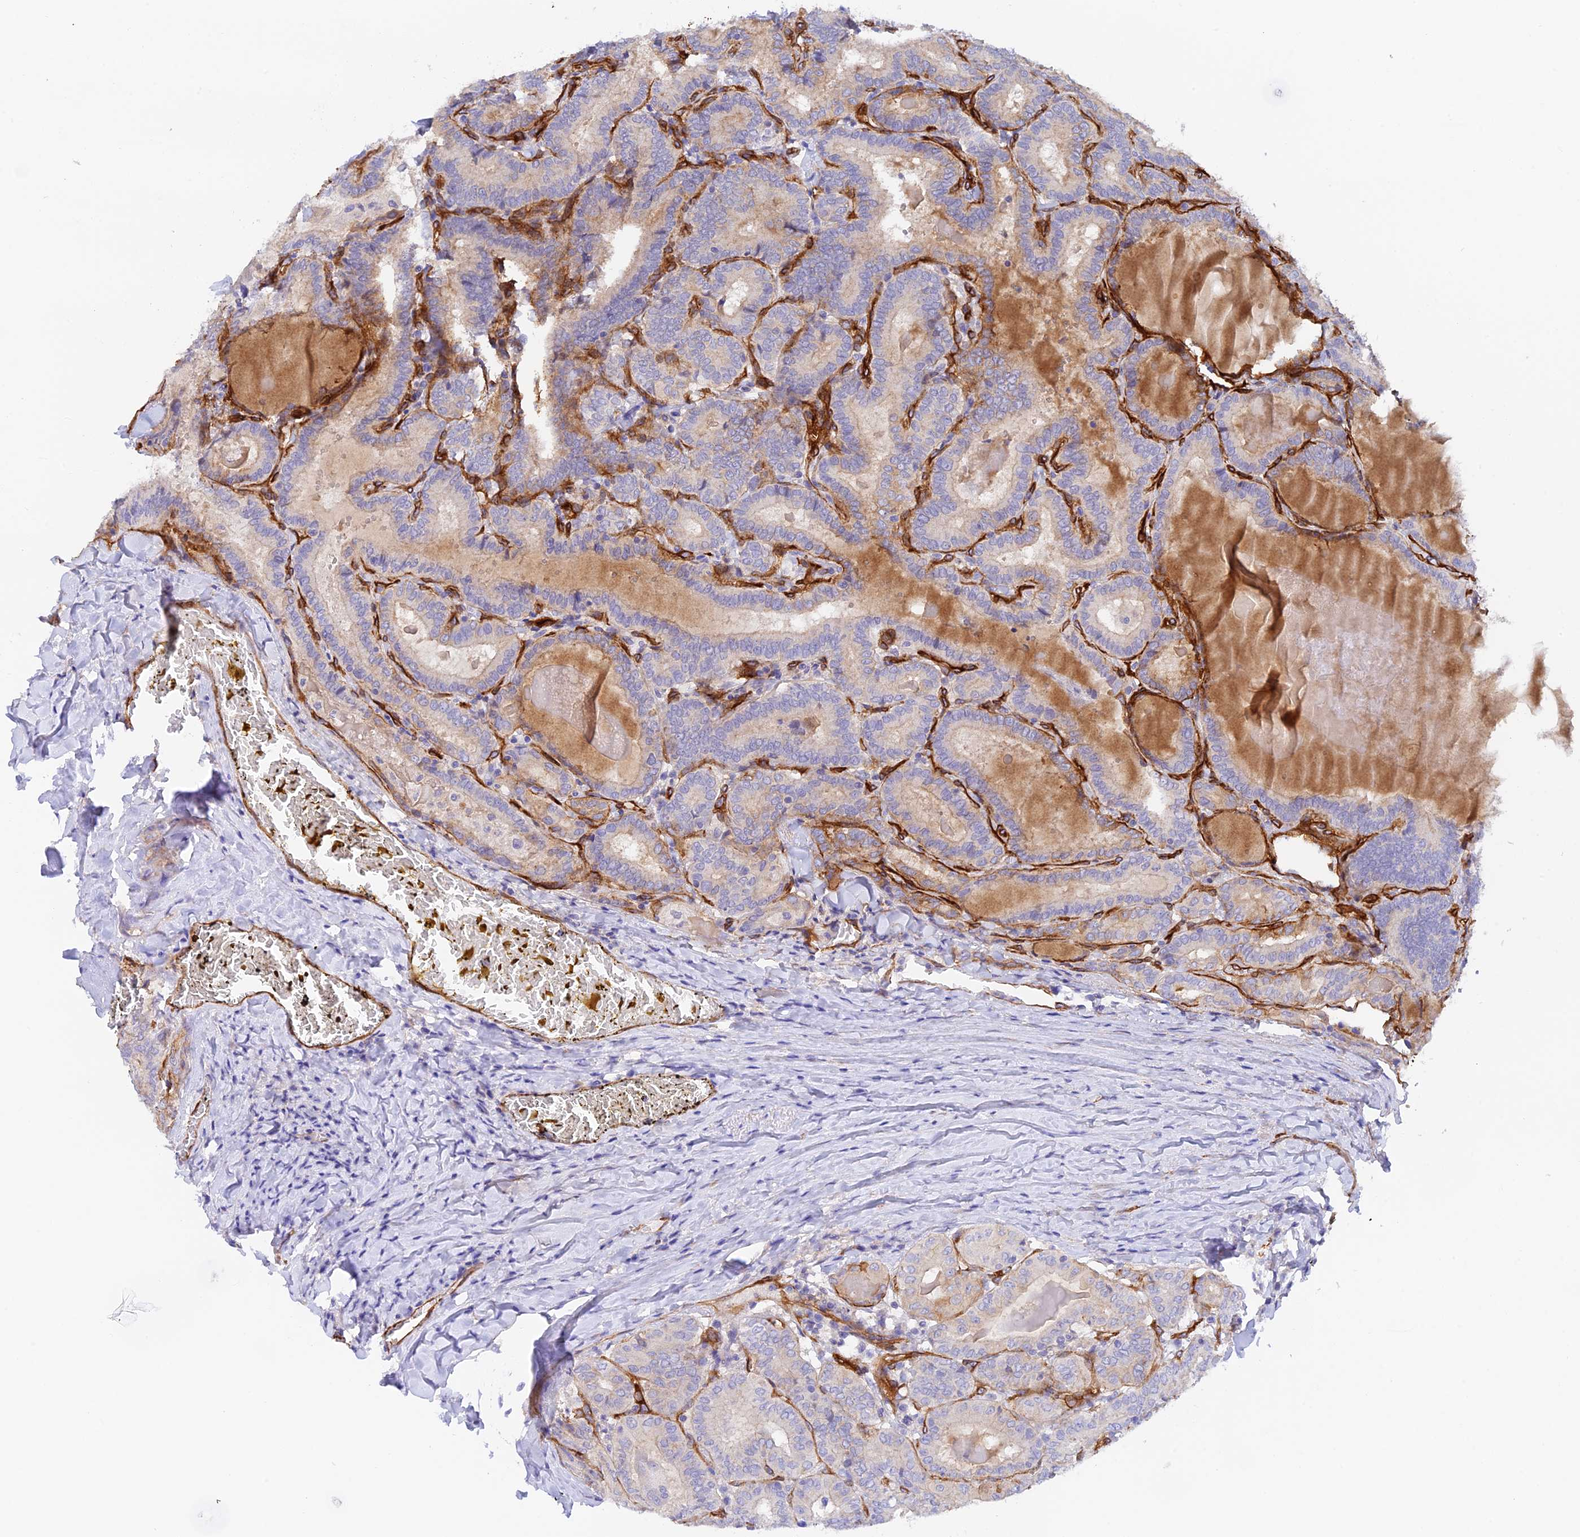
{"staining": {"intensity": "weak", "quantity": "<25%", "location": "cytoplasmic/membranous"}, "tissue": "thyroid cancer", "cell_type": "Tumor cells", "image_type": "cancer", "snomed": [{"axis": "morphology", "description": "Papillary adenocarcinoma, NOS"}, {"axis": "topography", "description": "Thyroid gland"}], "caption": "This is an IHC image of human thyroid papillary adenocarcinoma. There is no positivity in tumor cells.", "gene": "MYO9A", "patient": {"sex": "female", "age": 72}}